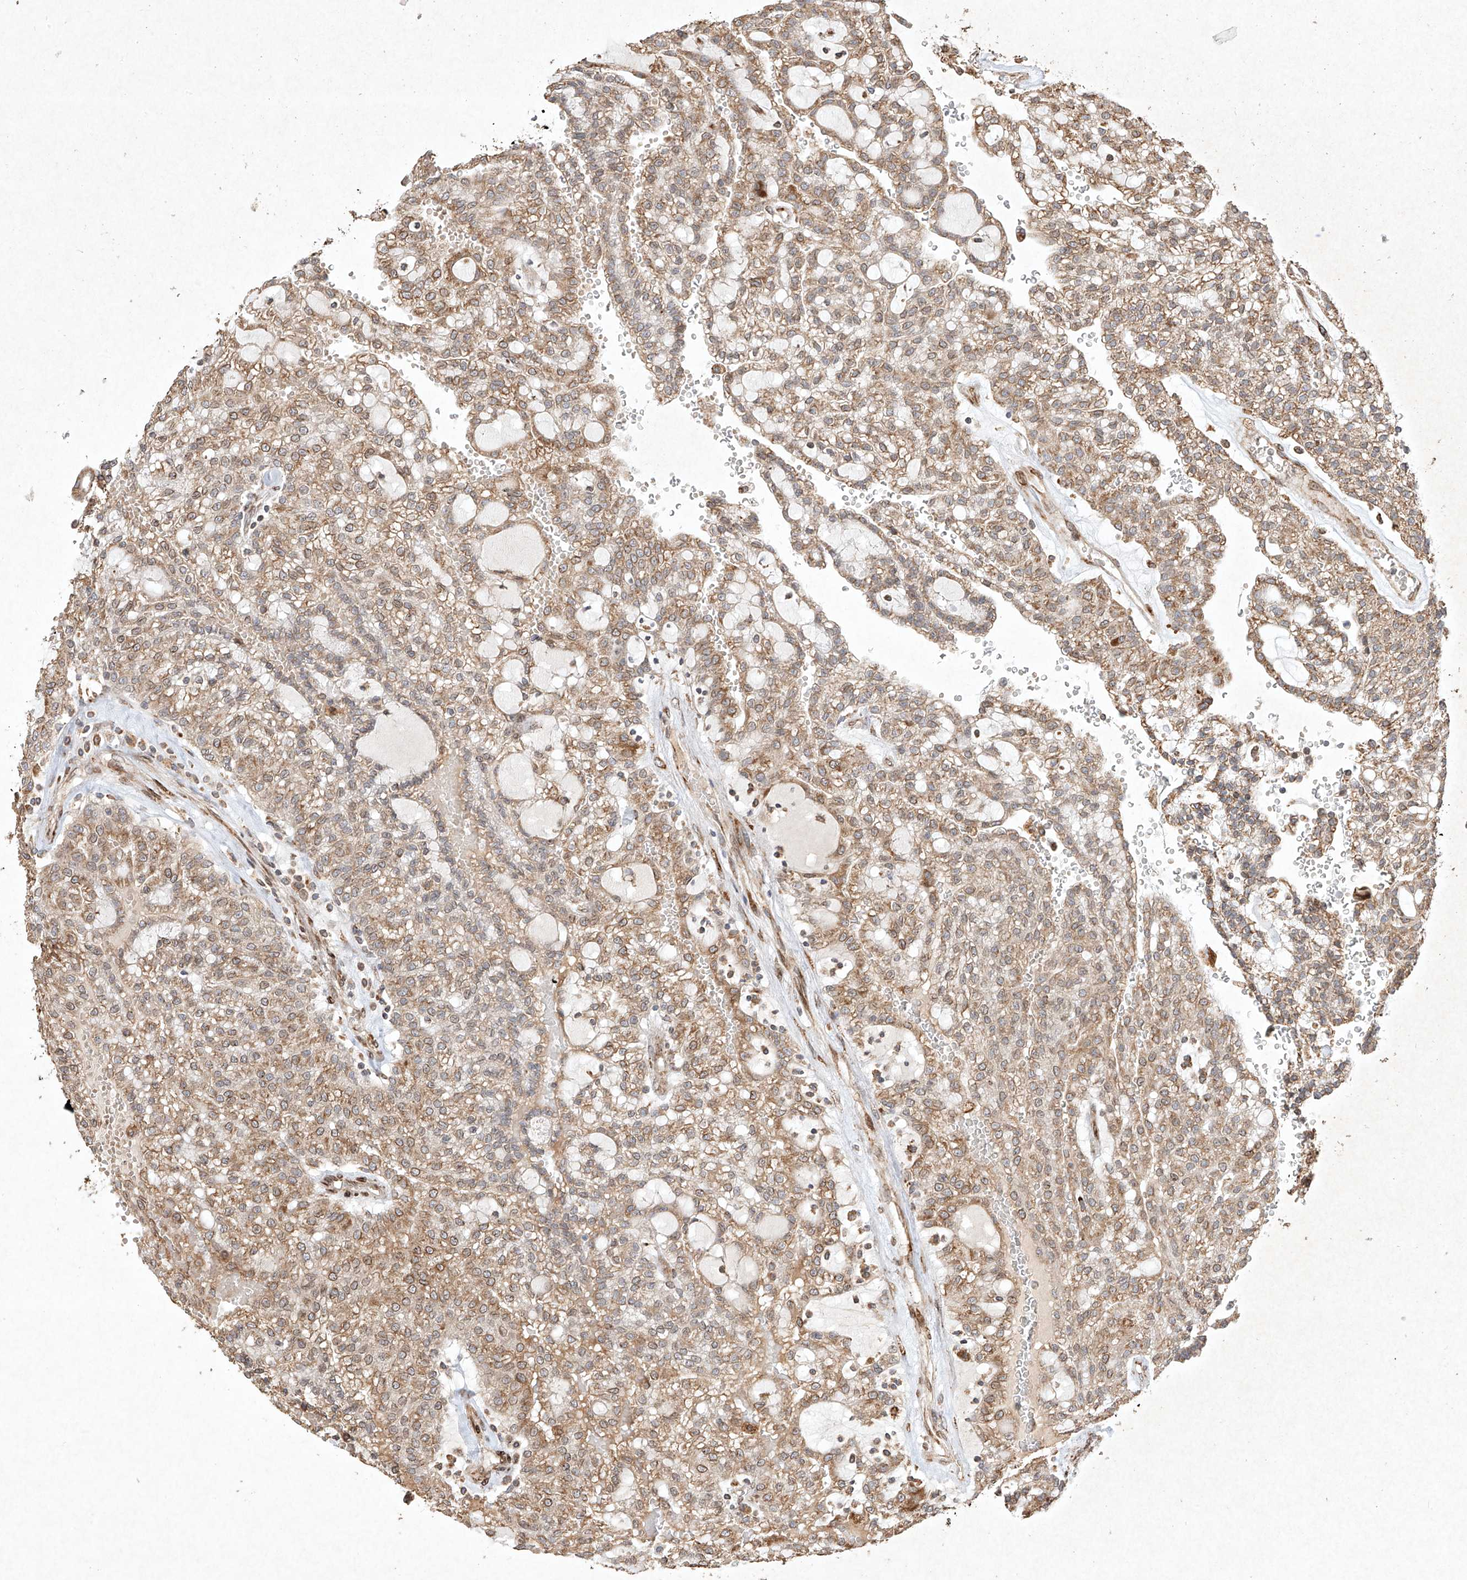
{"staining": {"intensity": "moderate", "quantity": ">75%", "location": "cytoplasmic/membranous"}, "tissue": "renal cancer", "cell_type": "Tumor cells", "image_type": "cancer", "snomed": [{"axis": "morphology", "description": "Adenocarcinoma, NOS"}, {"axis": "topography", "description": "Kidney"}], "caption": "IHC of human adenocarcinoma (renal) displays medium levels of moderate cytoplasmic/membranous positivity in approximately >75% of tumor cells.", "gene": "SEMA3B", "patient": {"sex": "male", "age": 63}}